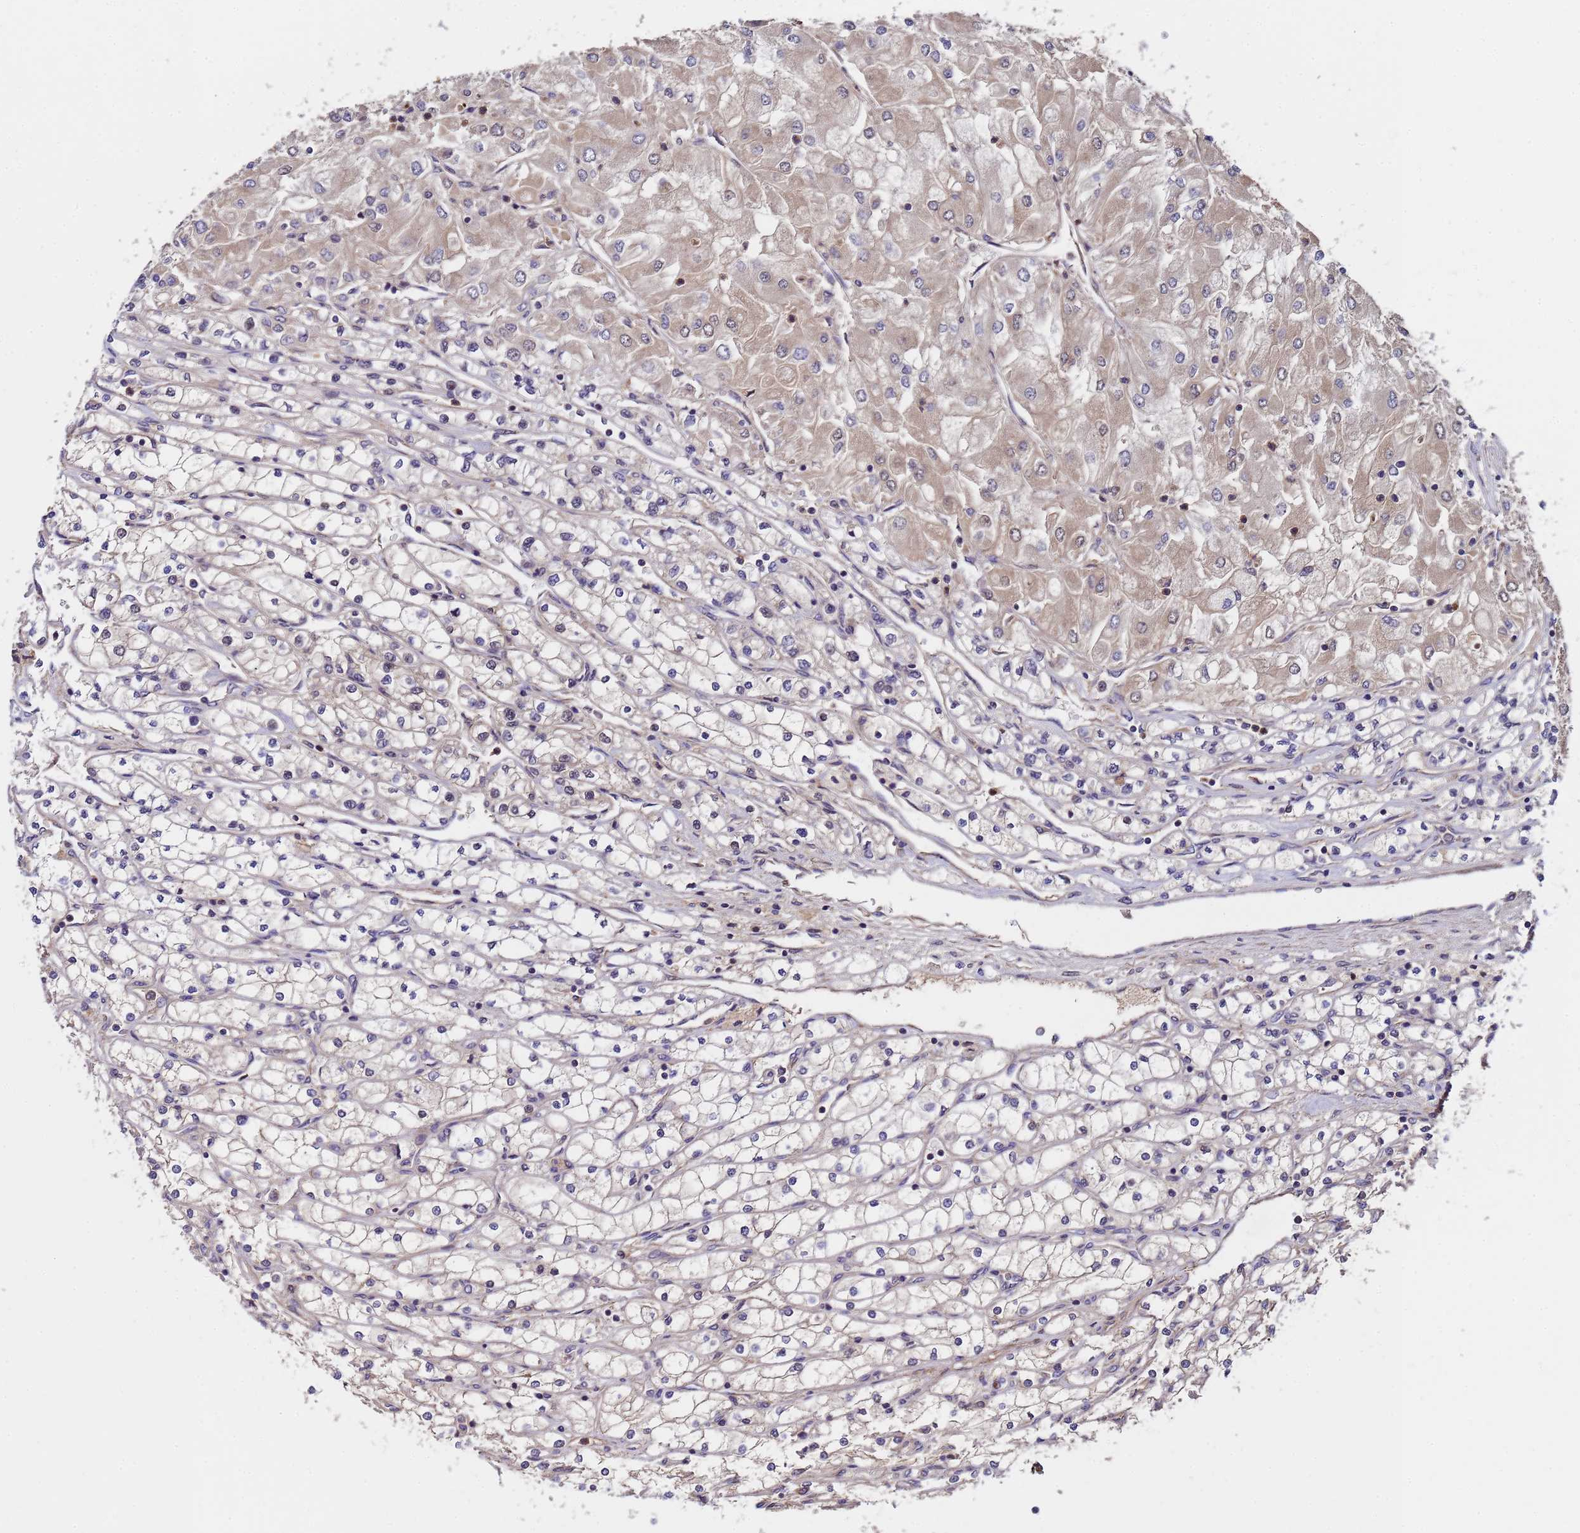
{"staining": {"intensity": "weak", "quantity": "<25%", "location": "cytoplasmic/membranous"}, "tissue": "renal cancer", "cell_type": "Tumor cells", "image_type": "cancer", "snomed": [{"axis": "morphology", "description": "Adenocarcinoma, NOS"}, {"axis": "topography", "description": "Kidney"}], "caption": "Tumor cells are negative for protein expression in human renal cancer (adenocarcinoma).", "gene": "GSTCD", "patient": {"sex": "male", "age": 80}}